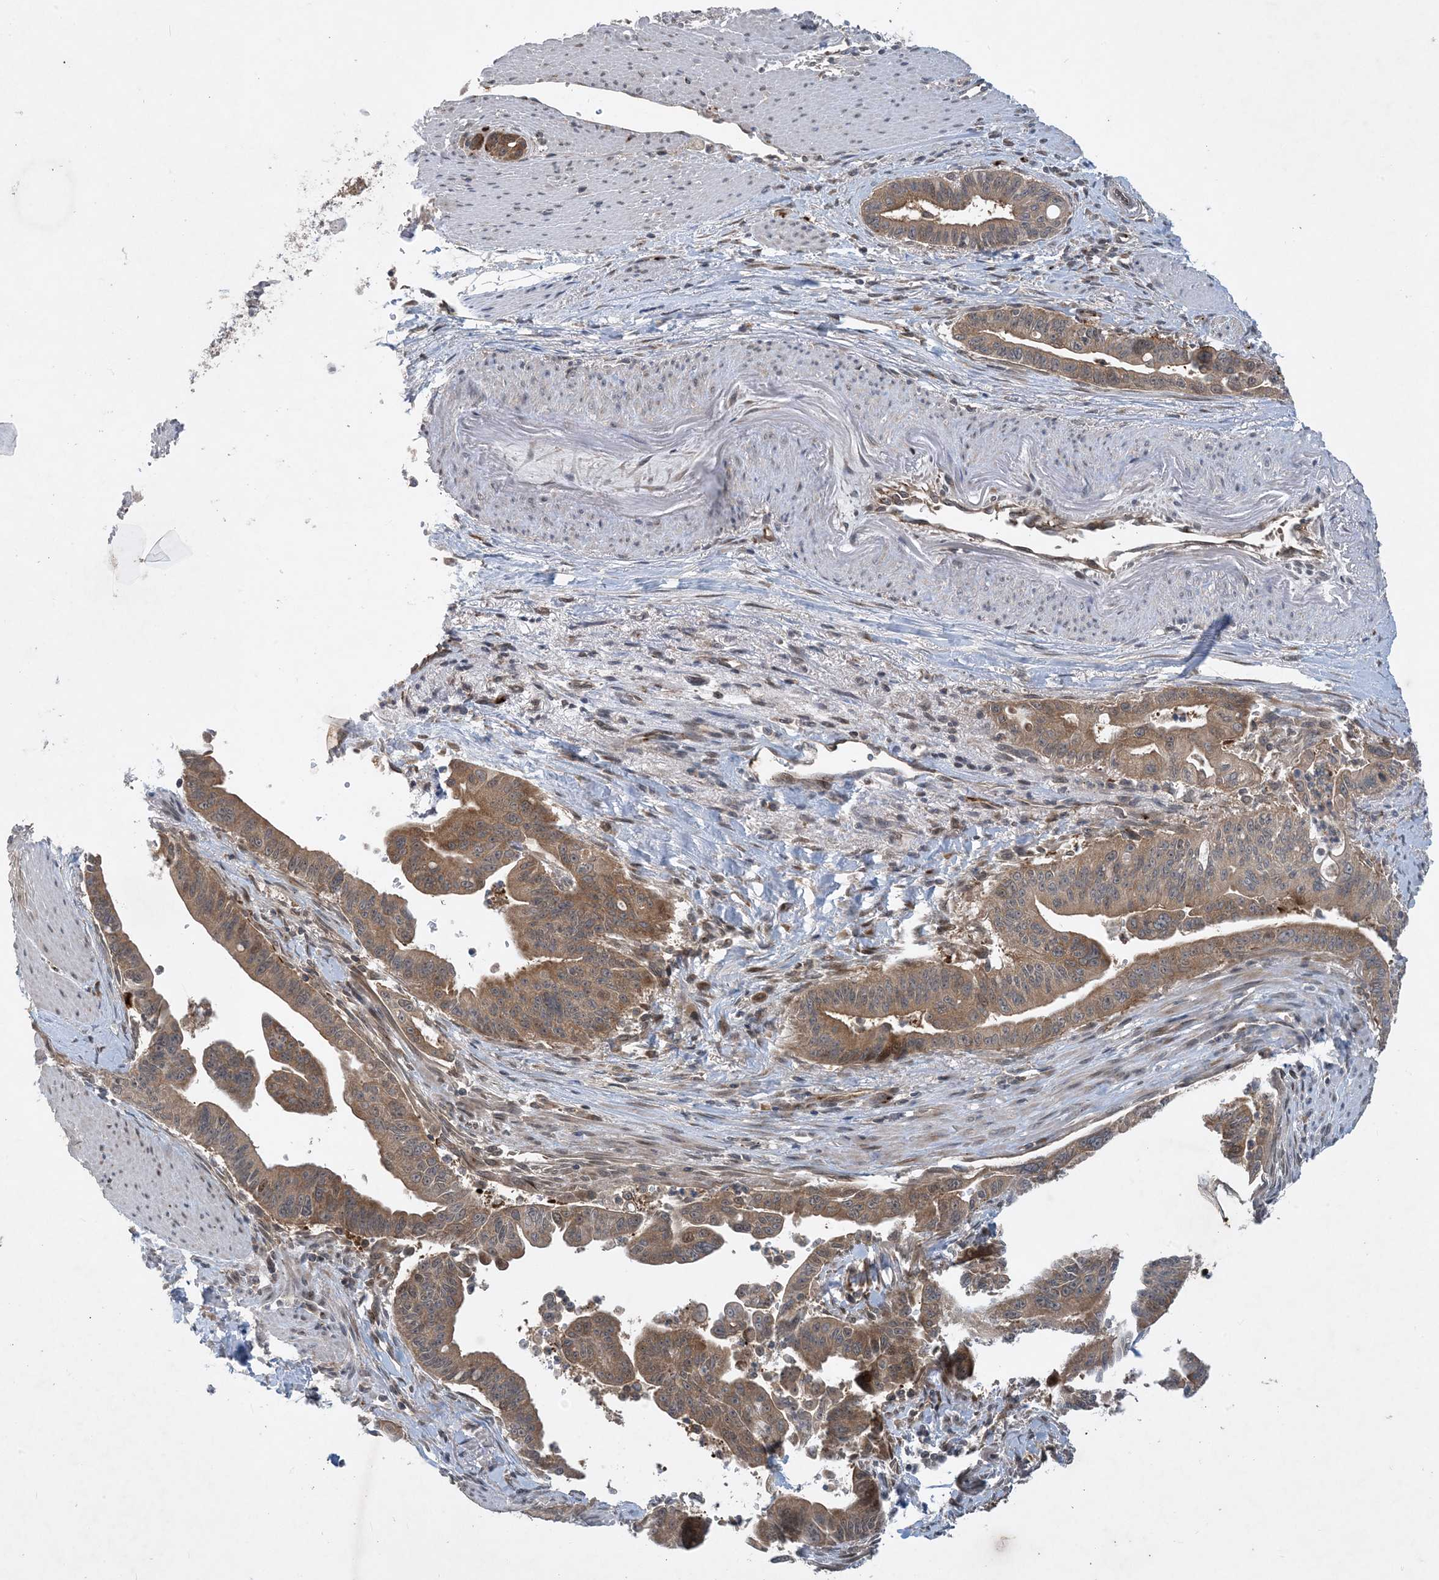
{"staining": {"intensity": "moderate", "quantity": ">75%", "location": "cytoplasmic/membranous"}, "tissue": "pancreatic cancer", "cell_type": "Tumor cells", "image_type": "cancer", "snomed": [{"axis": "morphology", "description": "Adenocarcinoma, NOS"}, {"axis": "topography", "description": "Pancreas"}], "caption": "A brown stain shows moderate cytoplasmic/membranous staining of a protein in human pancreatic cancer (adenocarcinoma) tumor cells. (DAB IHC, brown staining for protein, blue staining for nuclei).", "gene": "TINAG", "patient": {"sex": "male", "age": 70}}